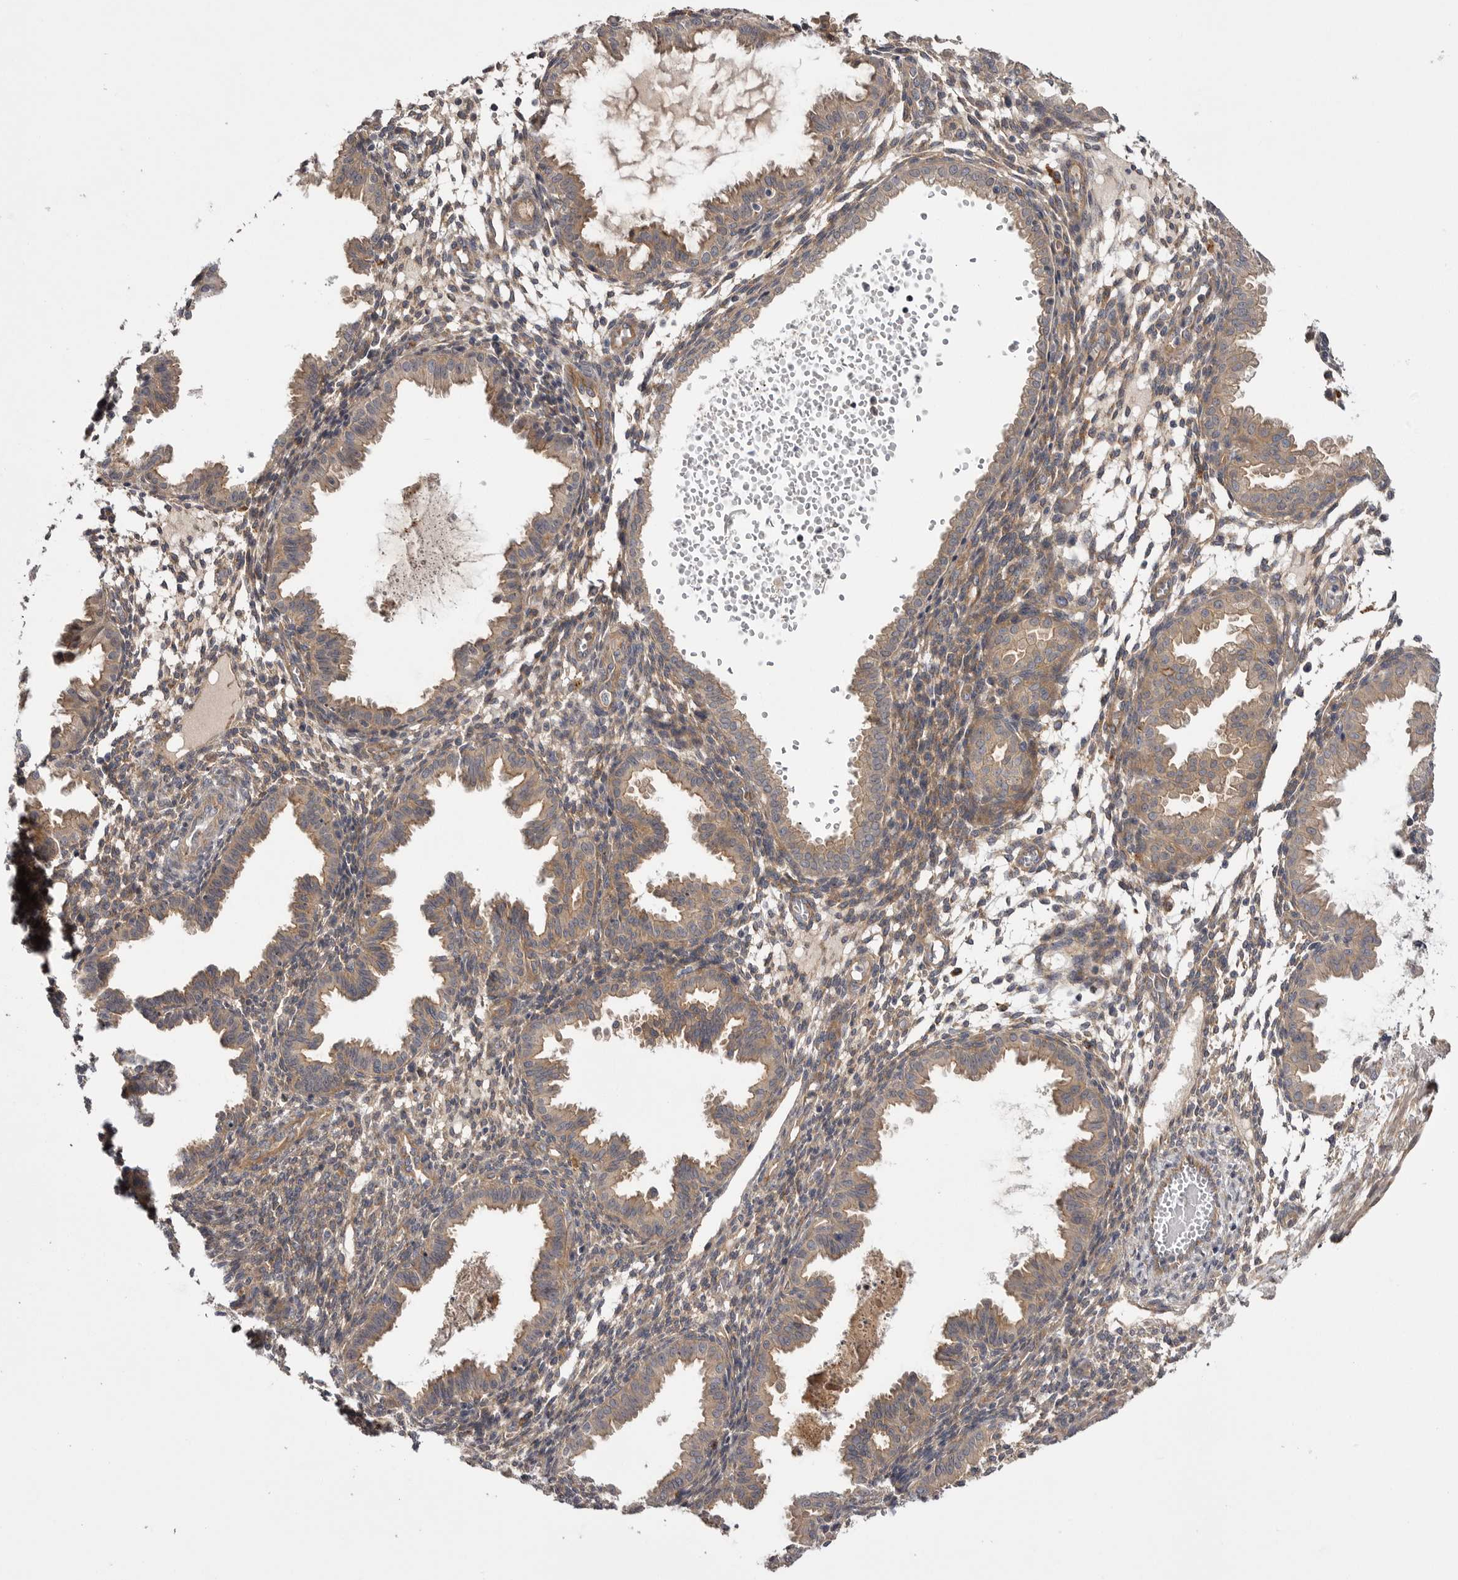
{"staining": {"intensity": "weak", "quantity": "25%-75%", "location": "cytoplasmic/membranous"}, "tissue": "endometrium", "cell_type": "Cells in endometrial stroma", "image_type": "normal", "snomed": [{"axis": "morphology", "description": "Normal tissue, NOS"}, {"axis": "topography", "description": "Endometrium"}], "caption": "DAB immunohistochemical staining of unremarkable endometrium shows weak cytoplasmic/membranous protein positivity in approximately 25%-75% of cells in endometrial stroma. The staining is performed using DAB brown chromogen to label protein expression. The nuclei are counter-stained blue using hematoxylin.", "gene": "OSBPL9", "patient": {"sex": "female", "age": 33}}